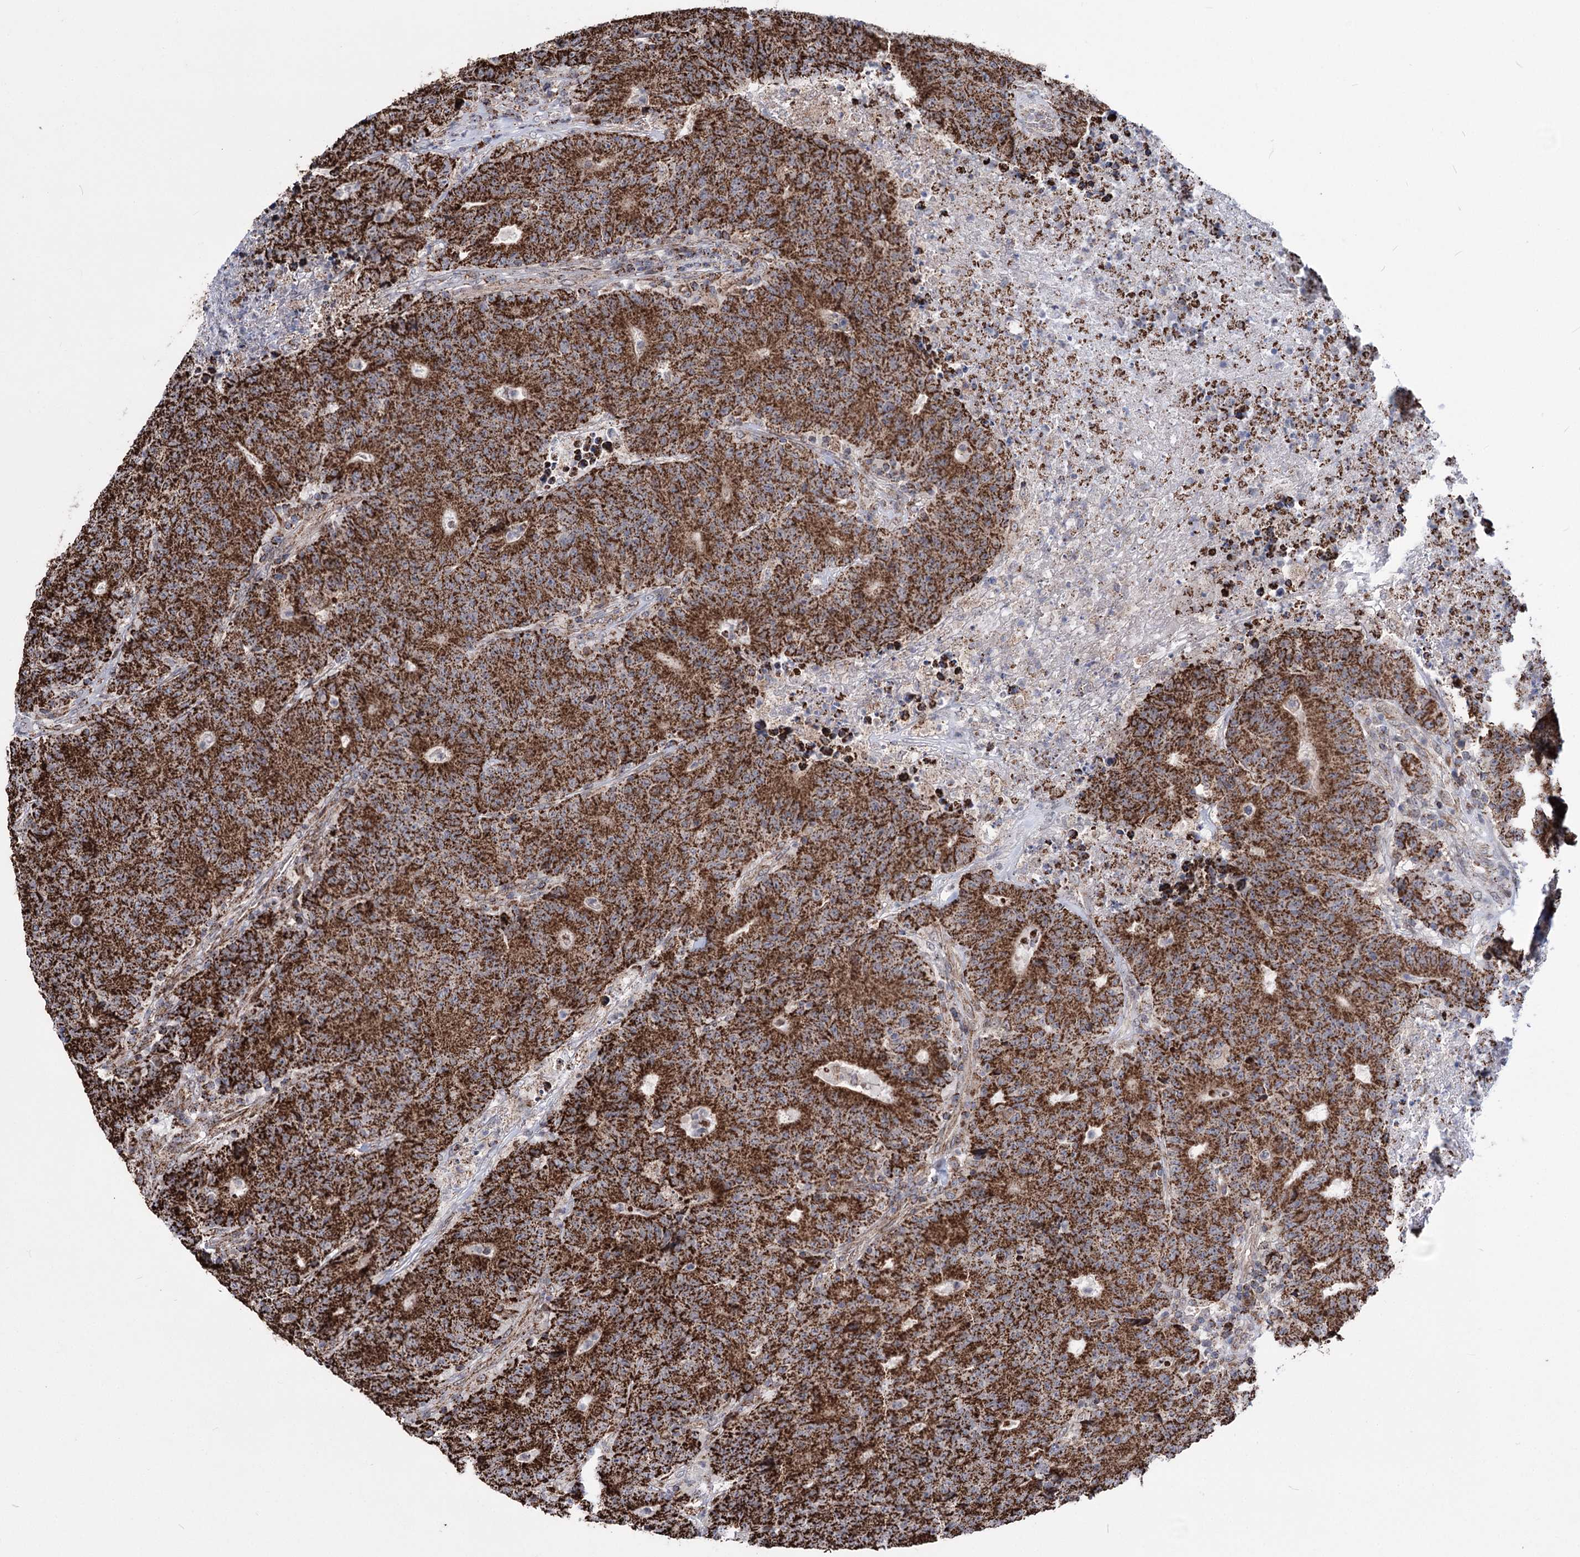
{"staining": {"intensity": "strong", "quantity": ">75%", "location": "cytoplasmic/membranous"}, "tissue": "colorectal cancer", "cell_type": "Tumor cells", "image_type": "cancer", "snomed": [{"axis": "morphology", "description": "Adenocarcinoma, NOS"}, {"axis": "topography", "description": "Colon"}], "caption": "Colorectal cancer was stained to show a protein in brown. There is high levels of strong cytoplasmic/membranous expression in approximately >75% of tumor cells. The staining is performed using DAB brown chromogen to label protein expression. The nuclei are counter-stained blue using hematoxylin.", "gene": "CREB3L4", "patient": {"sex": "female", "age": 75}}